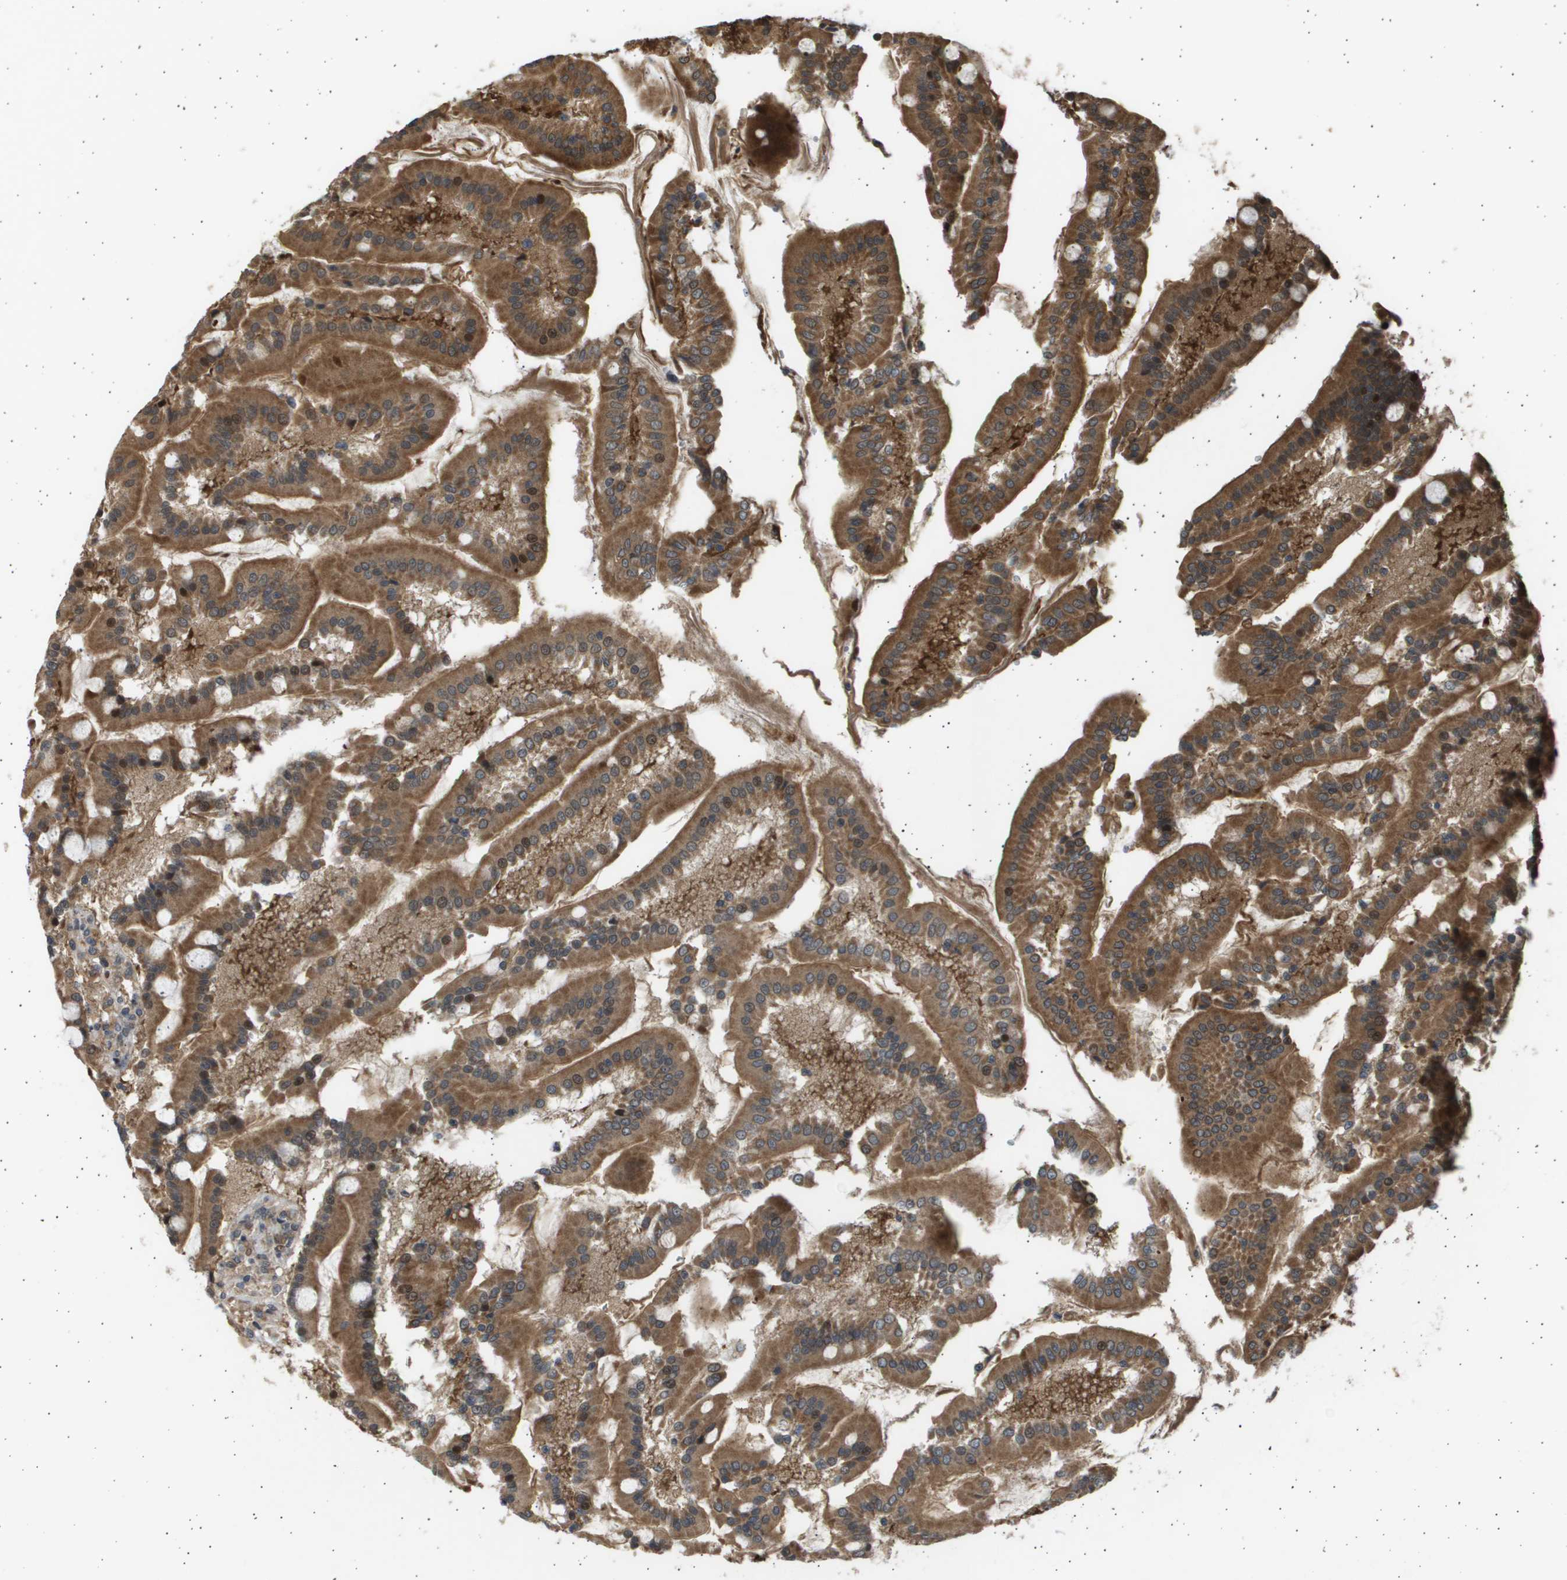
{"staining": {"intensity": "strong", "quantity": ">75%", "location": "cytoplasmic/membranous"}, "tissue": "duodenum", "cell_type": "Glandular cells", "image_type": "normal", "snomed": [{"axis": "morphology", "description": "Normal tissue, NOS"}, {"axis": "topography", "description": "Duodenum"}], "caption": "Glandular cells show high levels of strong cytoplasmic/membranous staining in approximately >75% of cells in unremarkable duodenum. Immunohistochemistry stains the protein of interest in brown and the nuclei are stained blue.", "gene": "TNRC6A", "patient": {"sex": "male", "age": 50}}